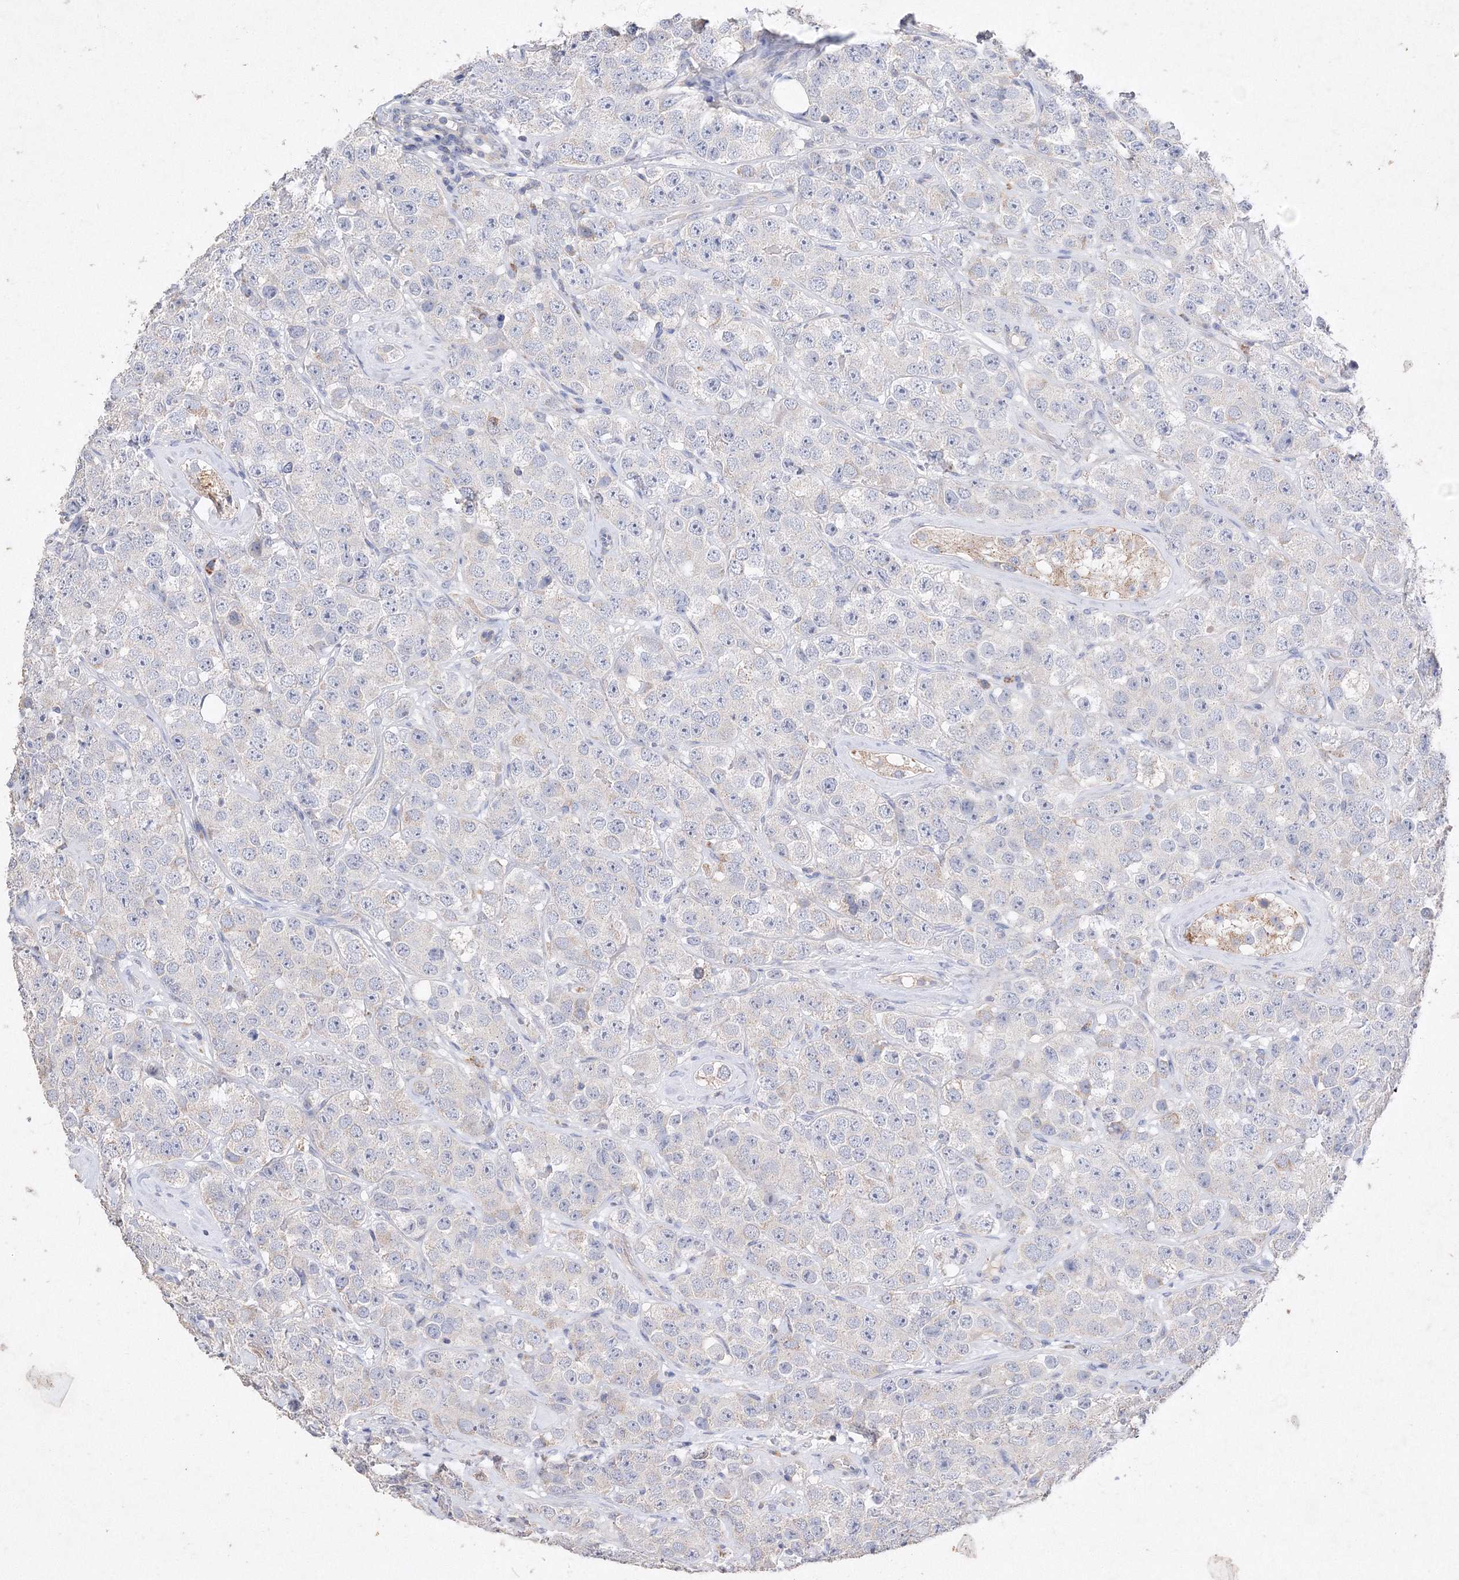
{"staining": {"intensity": "negative", "quantity": "none", "location": "none"}, "tissue": "testis cancer", "cell_type": "Tumor cells", "image_type": "cancer", "snomed": [{"axis": "morphology", "description": "Seminoma, NOS"}, {"axis": "topography", "description": "Testis"}], "caption": "This is an immunohistochemistry image of testis seminoma. There is no staining in tumor cells.", "gene": "GLS", "patient": {"sex": "male", "age": 28}}